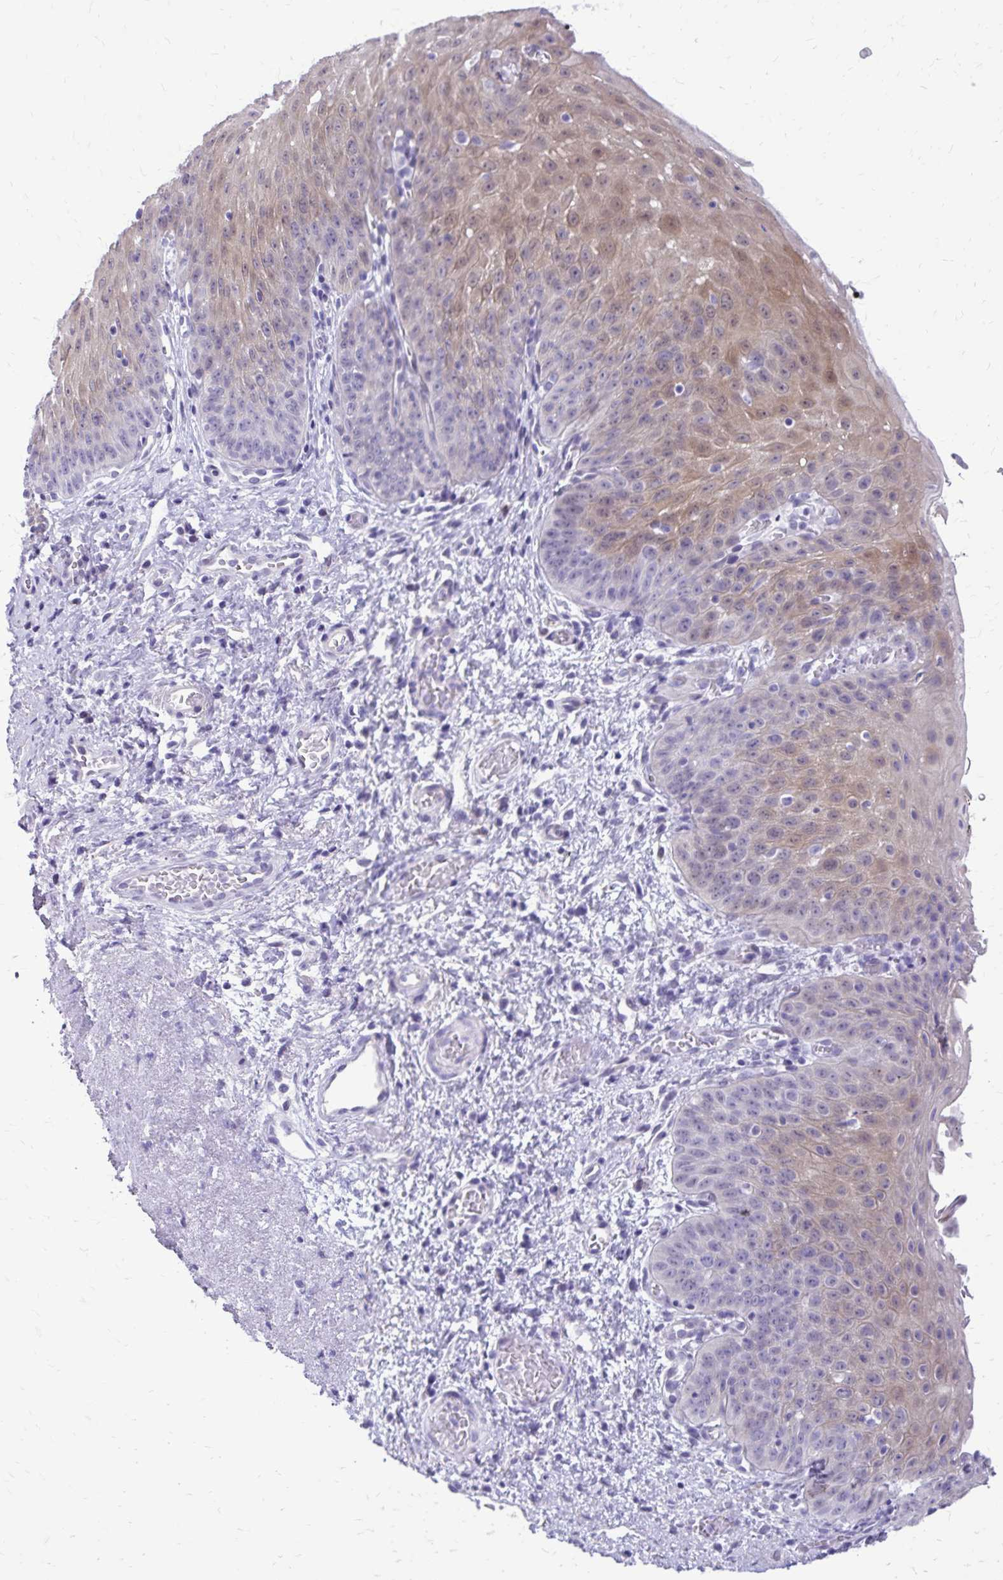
{"staining": {"intensity": "weak", "quantity": "25%-75%", "location": "cytoplasmic/membranous,nuclear"}, "tissue": "esophagus", "cell_type": "Squamous epithelial cells", "image_type": "normal", "snomed": [{"axis": "morphology", "description": "Normal tissue, NOS"}, {"axis": "topography", "description": "Esophagus"}], "caption": "Immunohistochemistry of normal human esophagus shows low levels of weak cytoplasmic/membranous,nuclear expression in about 25%-75% of squamous epithelial cells.", "gene": "LCN15", "patient": {"sex": "male", "age": 71}}